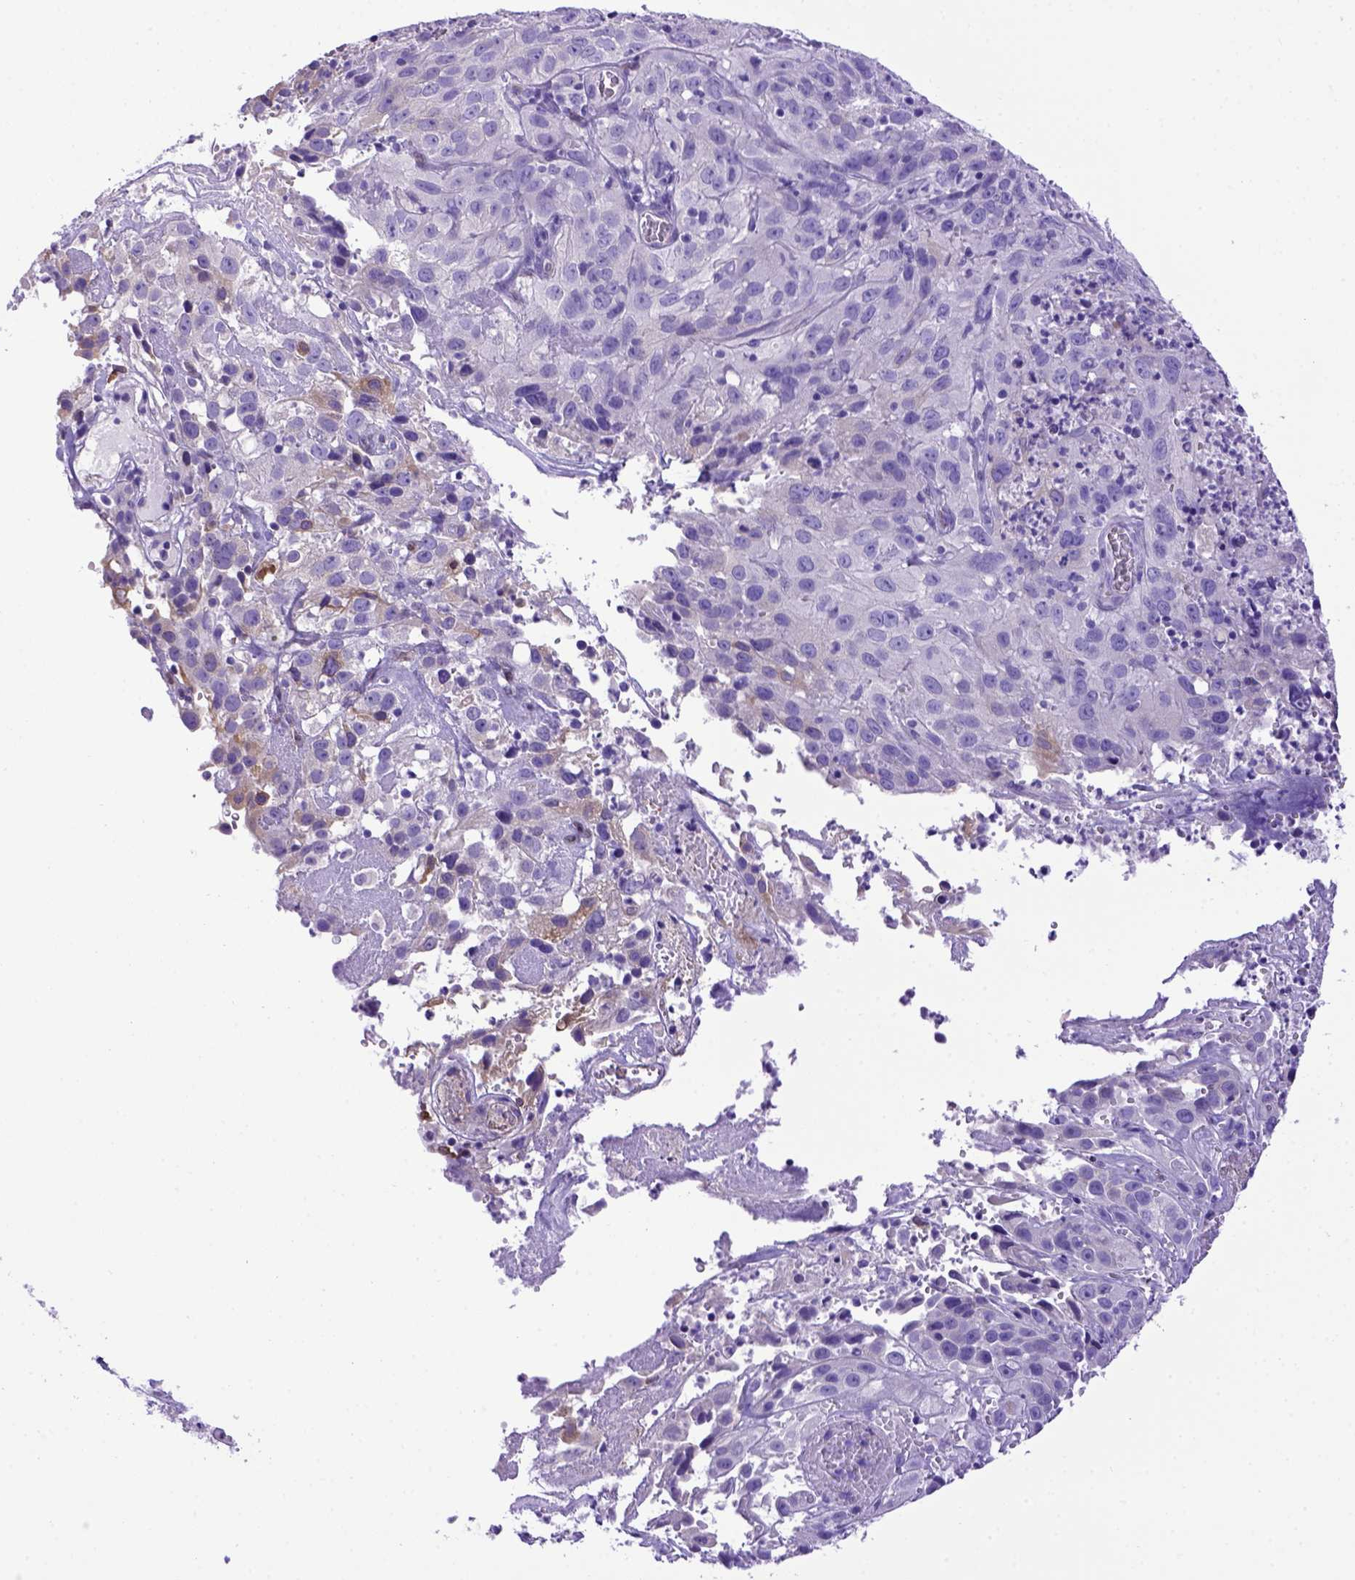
{"staining": {"intensity": "negative", "quantity": "none", "location": "none"}, "tissue": "cervical cancer", "cell_type": "Tumor cells", "image_type": "cancer", "snomed": [{"axis": "morphology", "description": "Squamous cell carcinoma, NOS"}, {"axis": "topography", "description": "Cervix"}], "caption": "An image of human squamous cell carcinoma (cervical) is negative for staining in tumor cells.", "gene": "PTGES", "patient": {"sex": "female", "age": 32}}